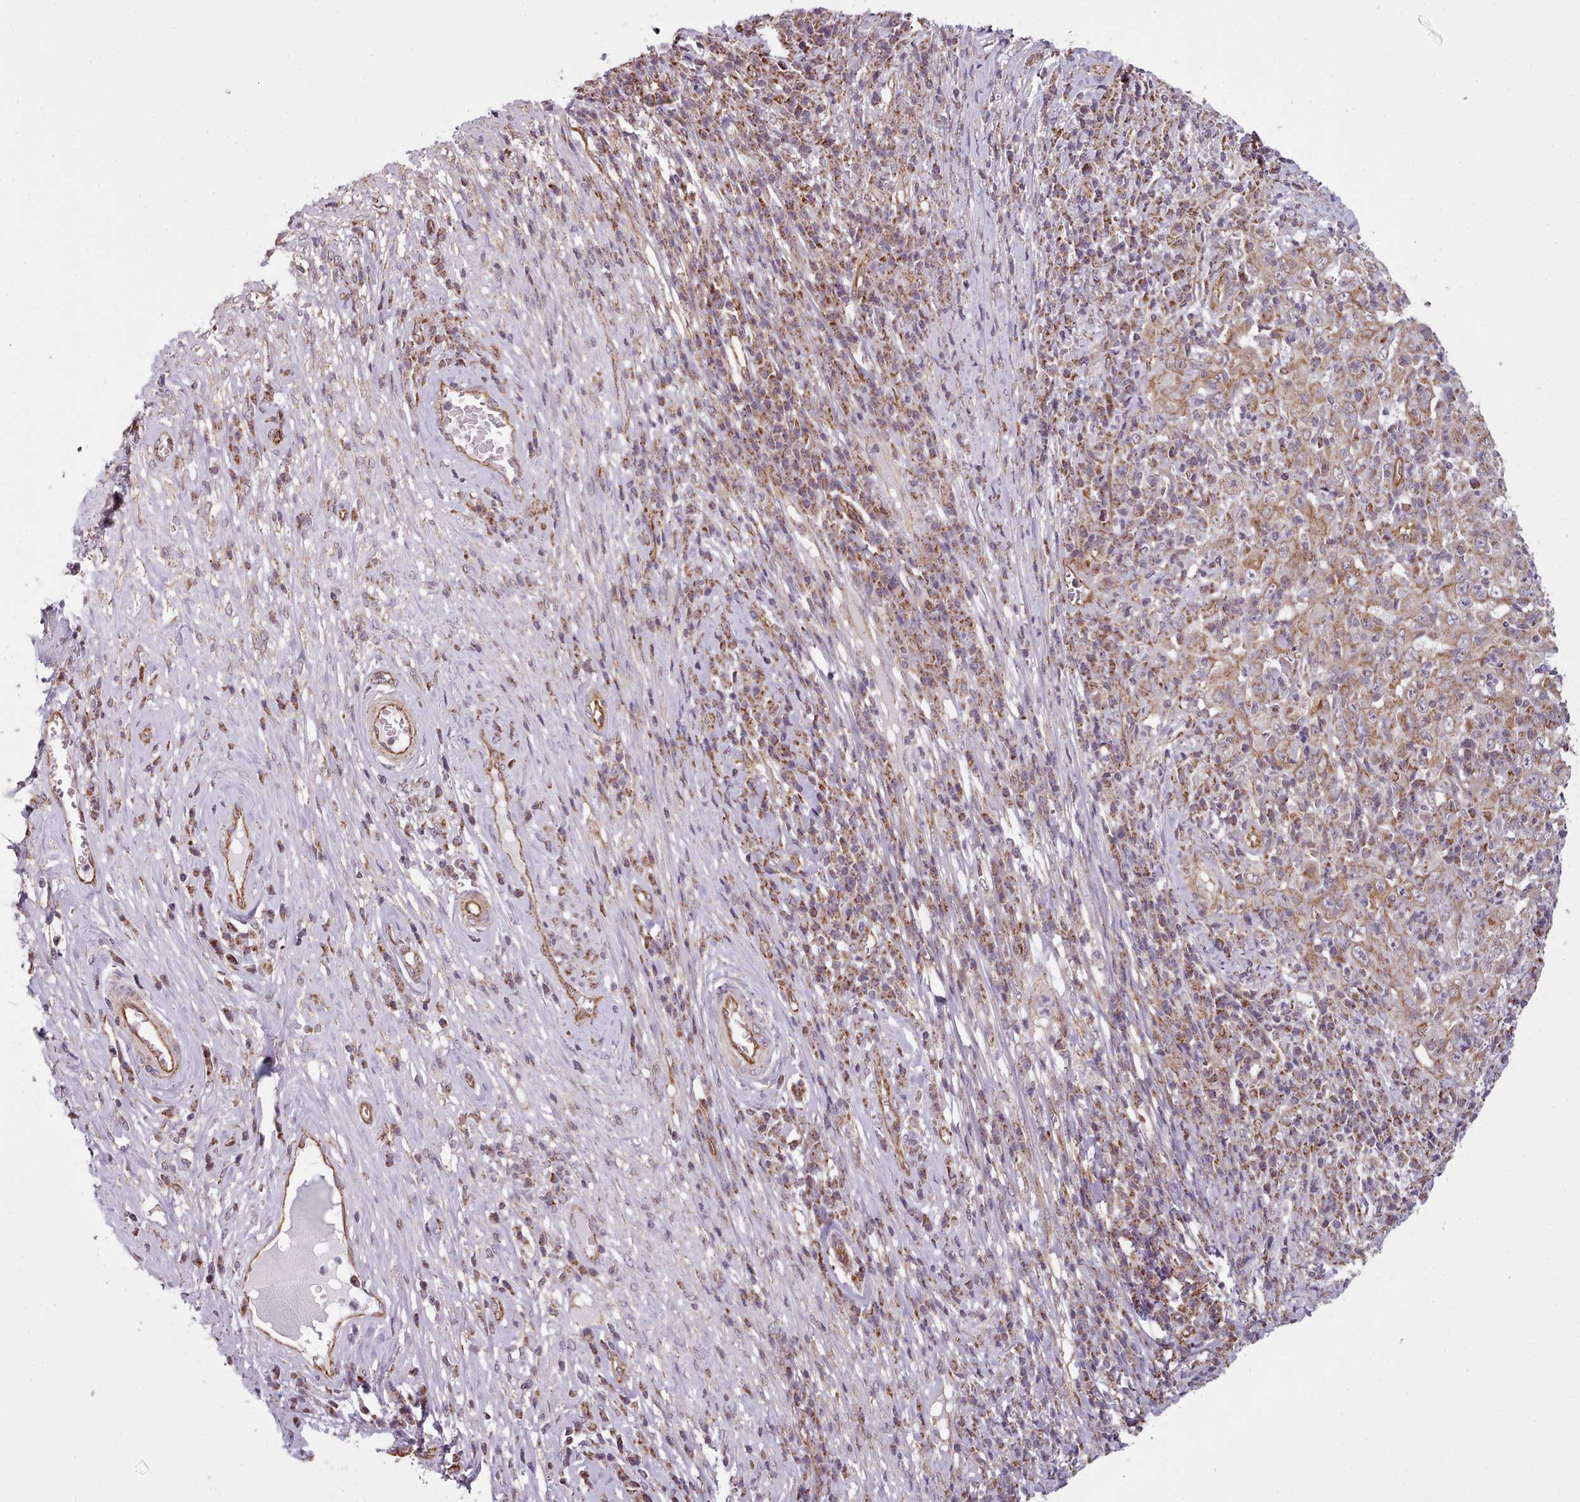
{"staining": {"intensity": "weak", "quantity": ">75%", "location": "cytoplasmic/membranous"}, "tissue": "cervical cancer", "cell_type": "Tumor cells", "image_type": "cancer", "snomed": [{"axis": "morphology", "description": "Squamous cell carcinoma, NOS"}, {"axis": "topography", "description": "Cervix"}], "caption": "Approximately >75% of tumor cells in human cervical cancer (squamous cell carcinoma) exhibit weak cytoplasmic/membranous protein positivity as visualized by brown immunohistochemical staining.", "gene": "MRPL46", "patient": {"sex": "female", "age": 46}}